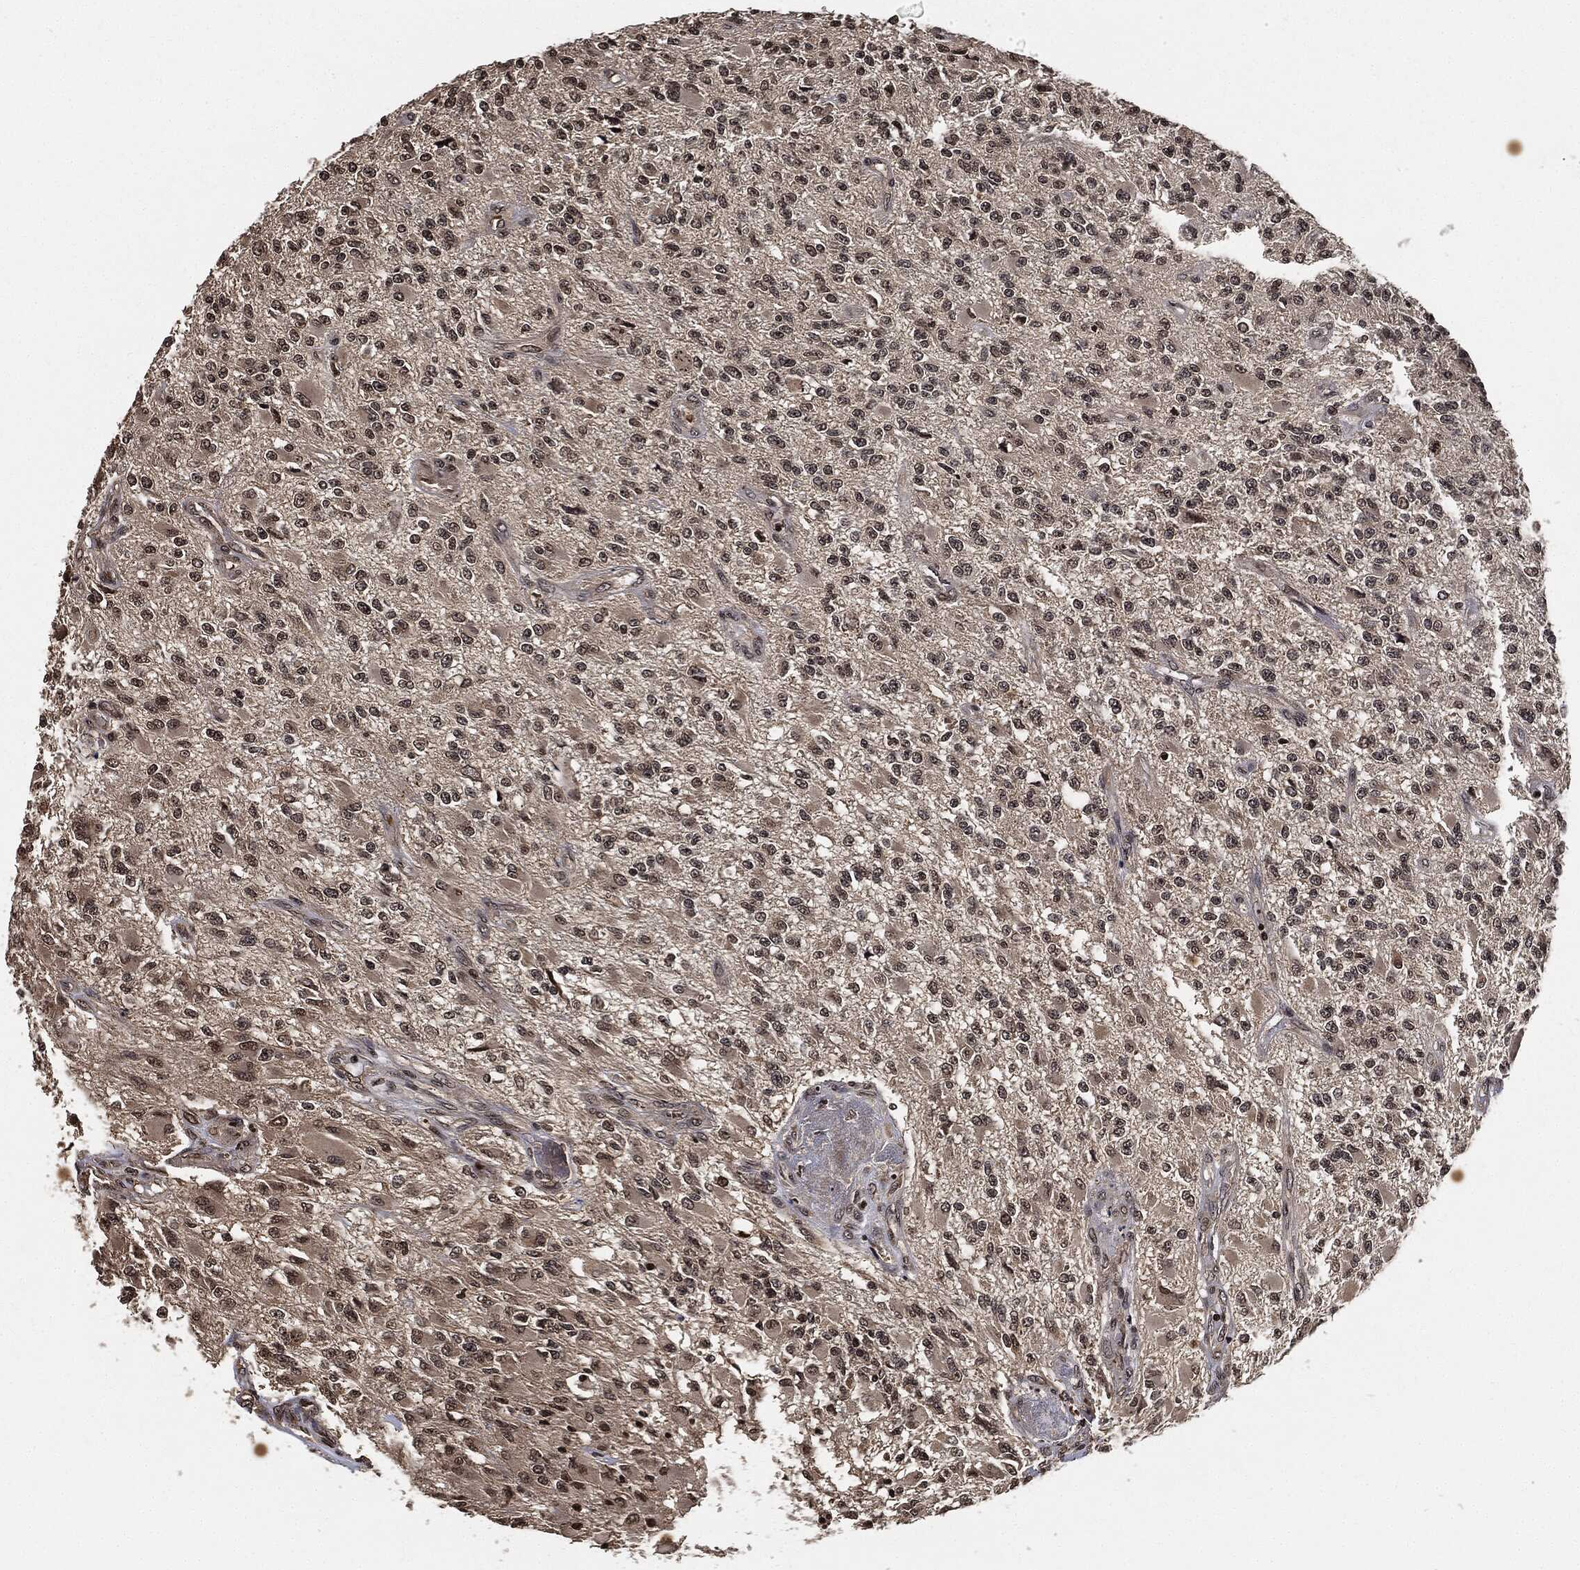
{"staining": {"intensity": "negative", "quantity": "none", "location": "none"}, "tissue": "glioma", "cell_type": "Tumor cells", "image_type": "cancer", "snomed": [{"axis": "morphology", "description": "Glioma, malignant, High grade"}, {"axis": "topography", "description": "Brain"}], "caption": "Immunohistochemistry of human malignant glioma (high-grade) exhibits no expression in tumor cells. The staining is performed using DAB brown chromogen with nuclei counter-stained in using hematoxylin.", "gene": "PDK1", "patient": {"sex": "female", "age": 63}}